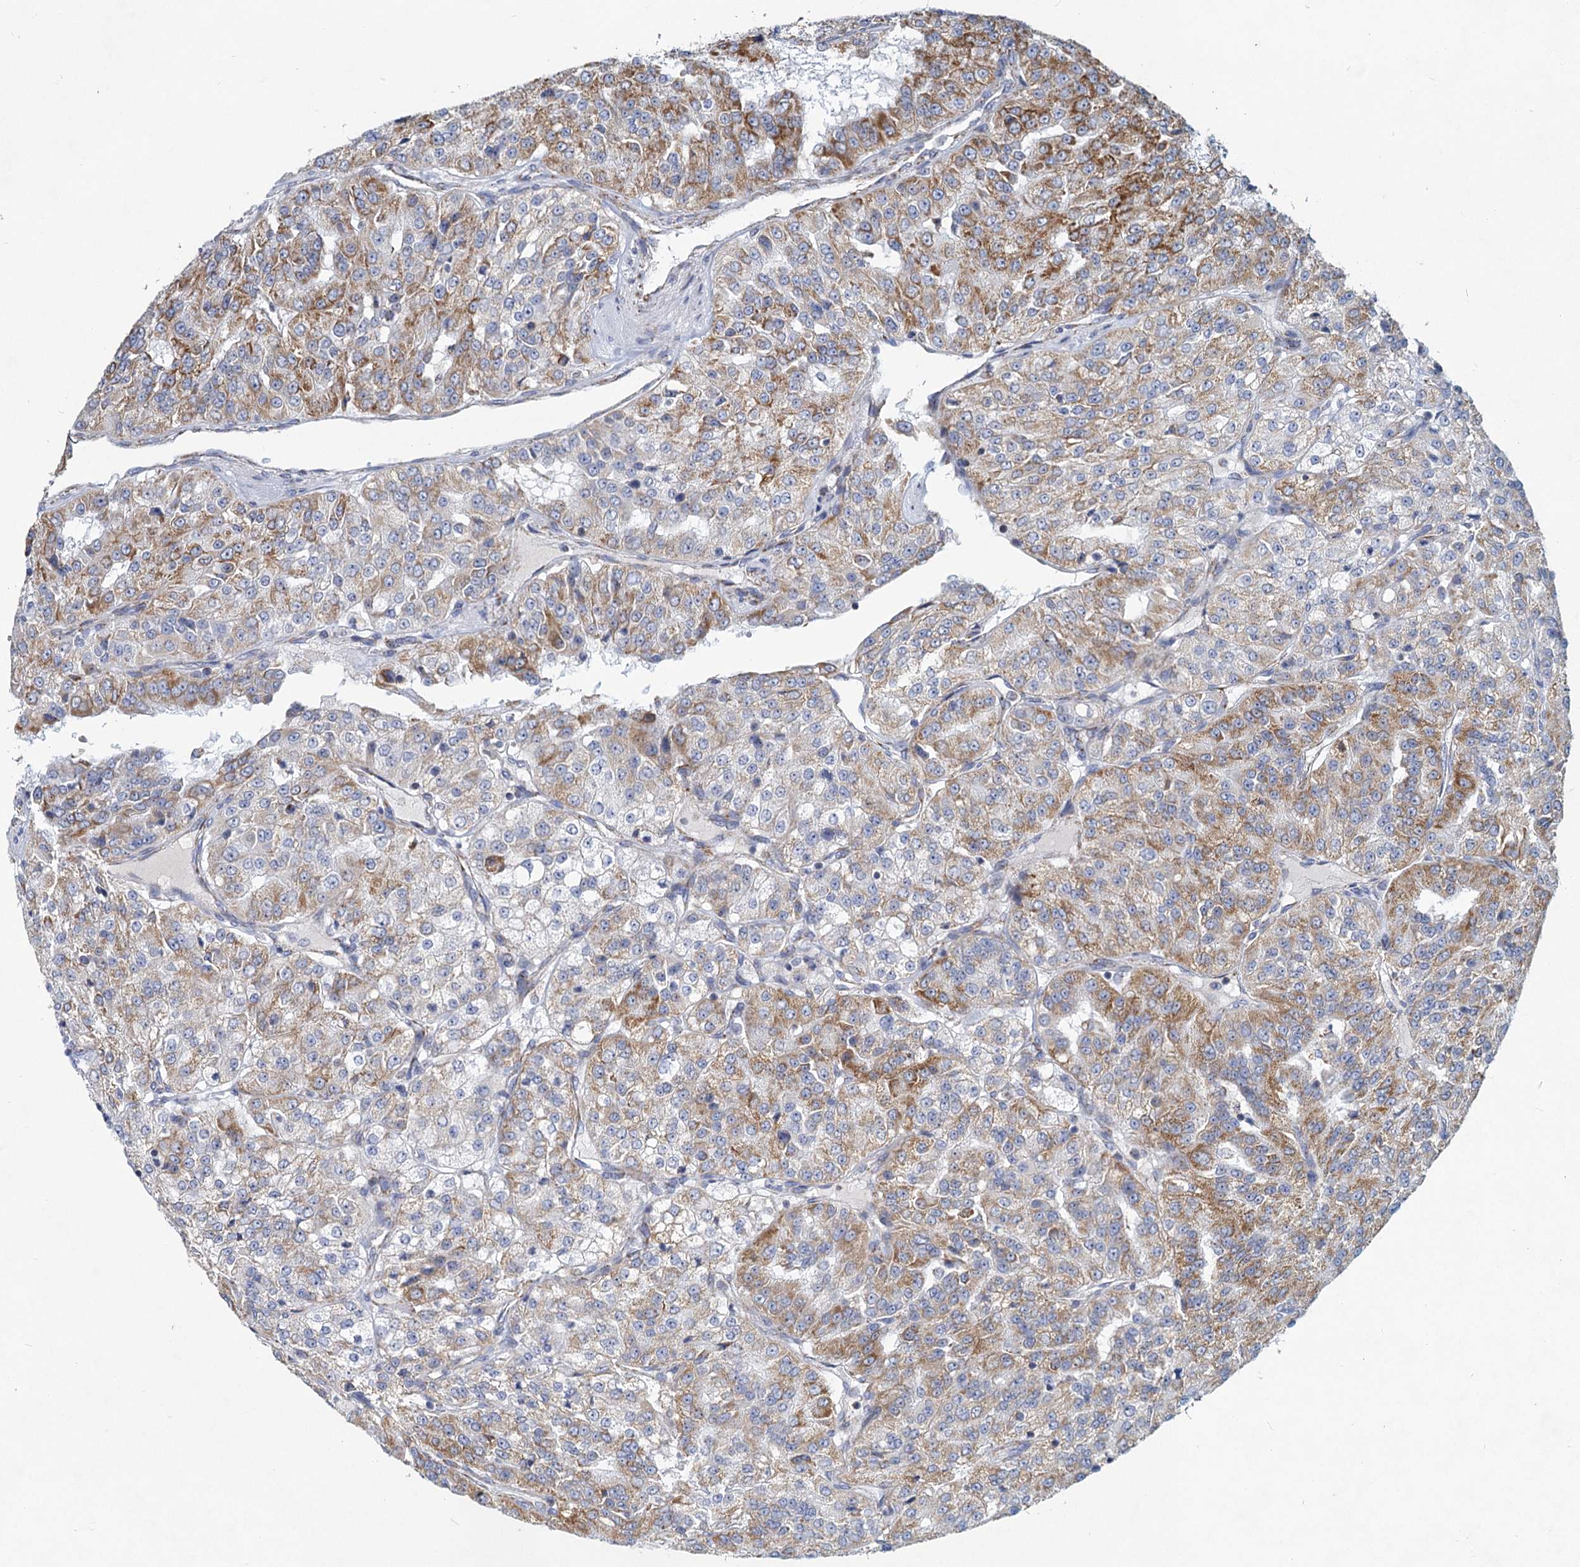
{"staining": {"intensity": "moderate", "quantity": "25%-75%", "location": "cytoplasmic/membranous"}, "tissue": "renal cancer", "cell_type": "Tumor cells", "image_type": "cancer", "snomed": [{"axis": "morphology", "description": "Adenocarcinoma, NOS"}, {"axis": "topography", "description": "Kidney"}], "caption": "Moderate cytoplasmic/membranous positivity for a protein is appreciated in about 25%-75% of tumor cells of renal adenocarcinoma using immunohistochemistry (IHC).", "gene": "NDUFC2", "patient": {"sex": "female", "age": 63}}